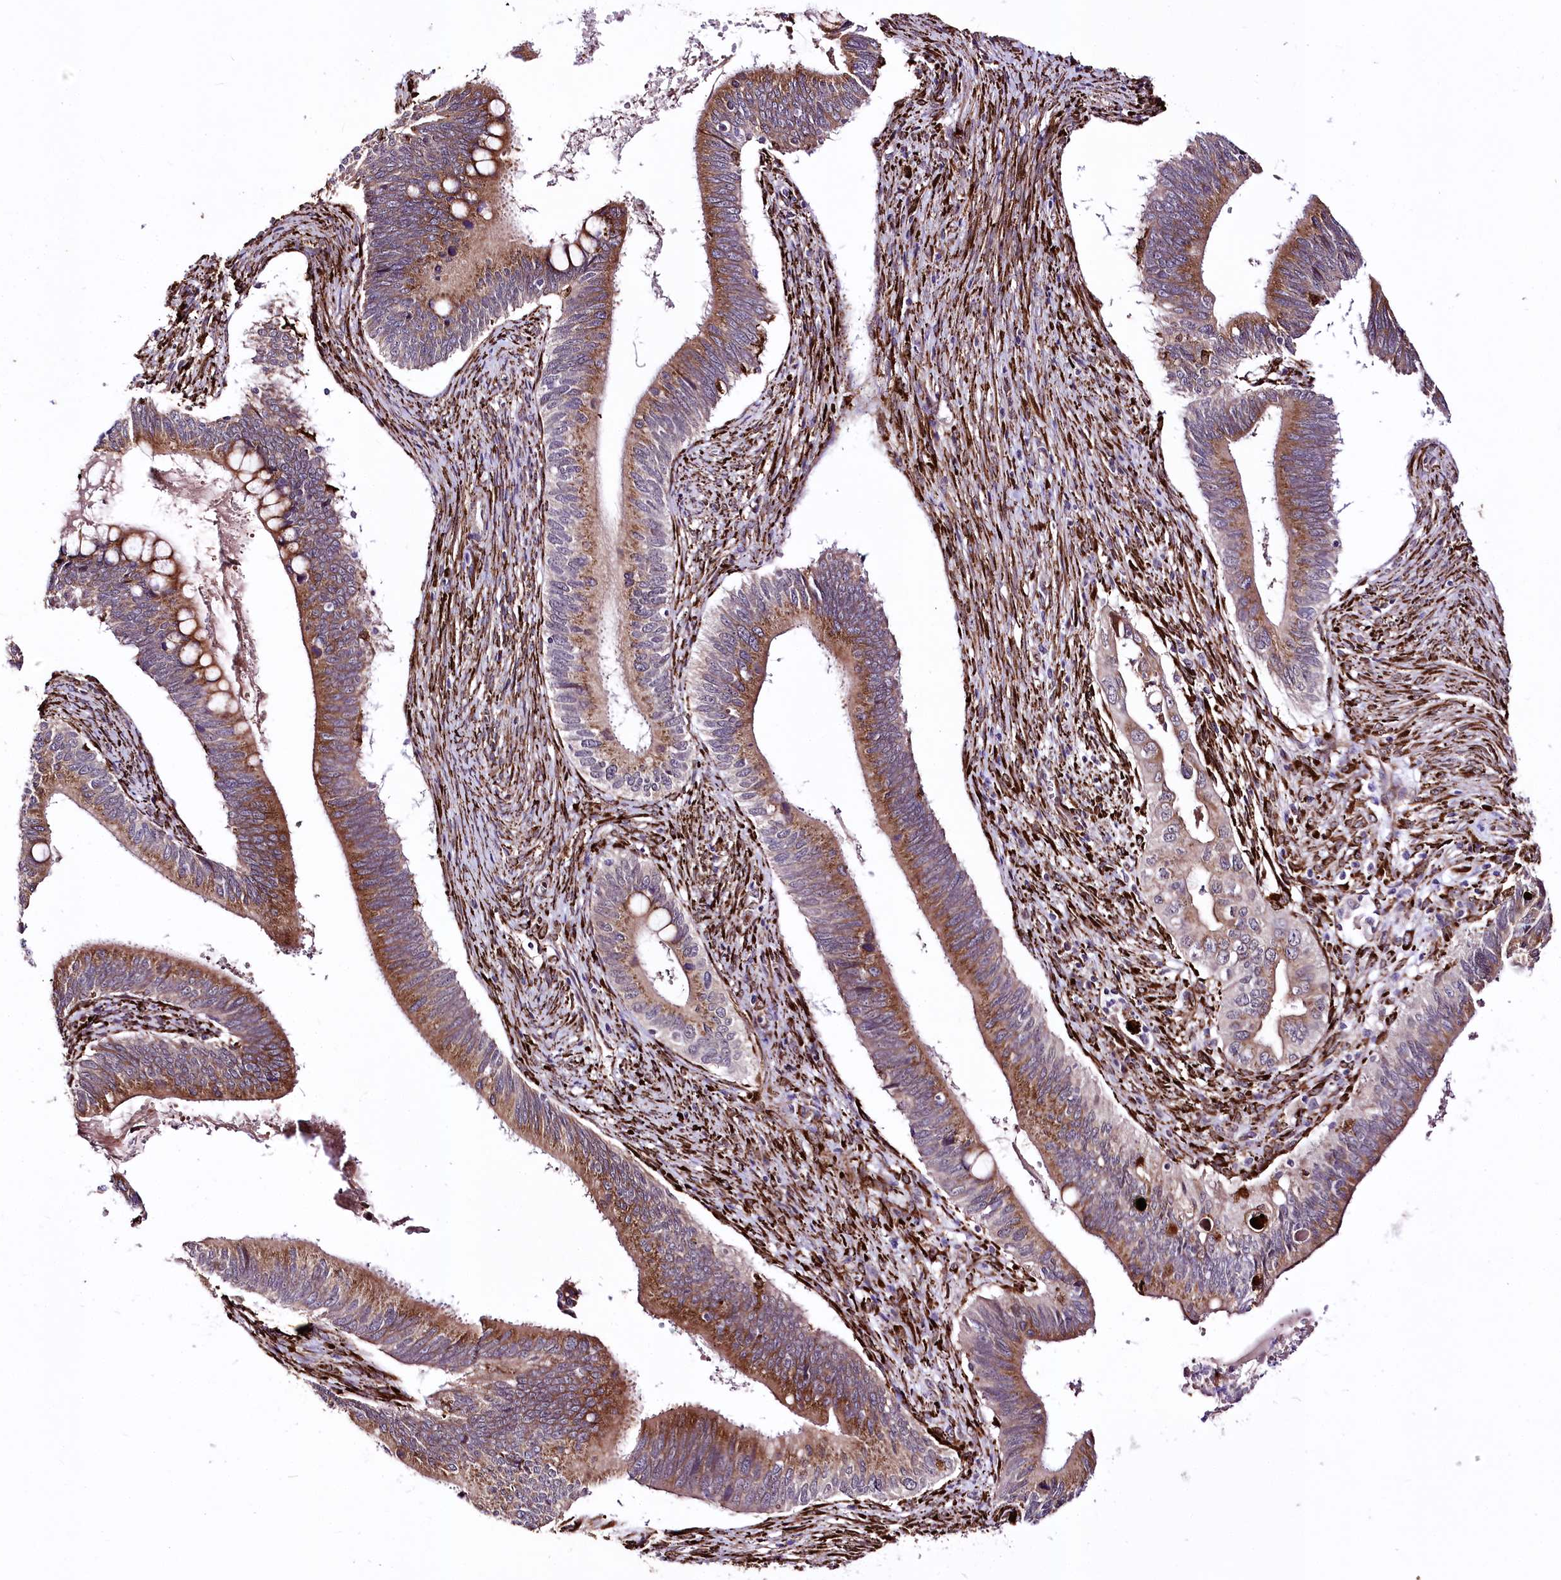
{"staining": {"intensity": "moderate", "quantity": ">75%", "location": "cytoplasmic/membranous"}, "tissue": "cervical cancer", "cell_type": "Tumor cells", "image_type": "cancer", "snomed": [{"axis": "morphology", "description": "Adenocarcinoma, NOS"}, {"axis": "topography", "description": "Cervix"}], "caption": "A brown stain shows moderate cytoplasmic/membranous positivity of a protein in human cervical cancer tumor cells.", "gene": "WWC1", "patient": {"sex": "female", "age": 42}}